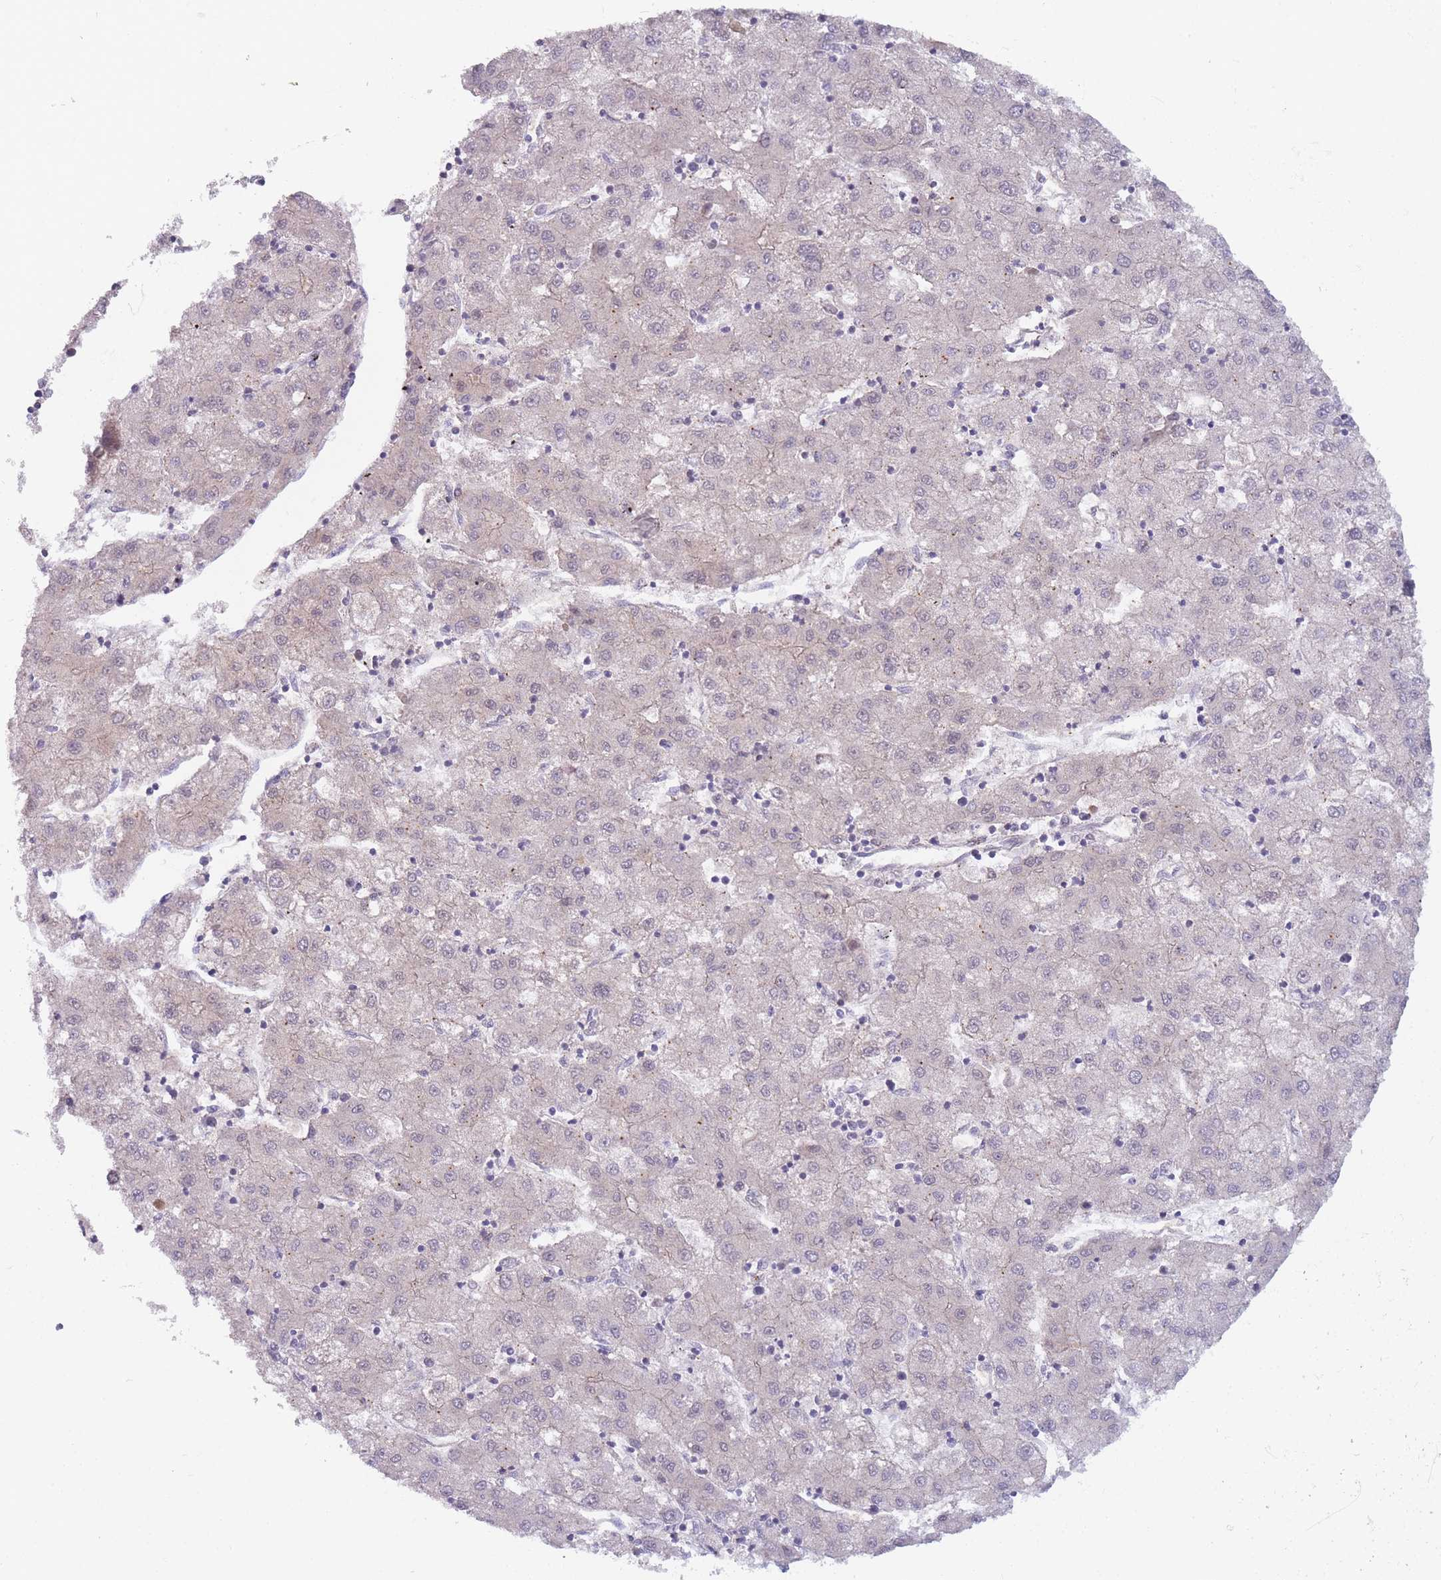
{"staining": {"intensity": "negative", "quantity": "none", "location": "none"}, "tissue": "liver cancer", "cell_type": "Tumor cells", "image_type": "cancer", "snomed": [{"axis": "morphology", "description": "Carcinoma, Hepatocellular, NOS"}, {"axis": "topography", "description": "Liver"}], "caption": "This is an immunohistochemistry histopathology image of hepatocellular carcinoma (liver). There is no staining in tumor cells.", "gene": "MRI1", "patient": {"sex": "male", "age": 72}}